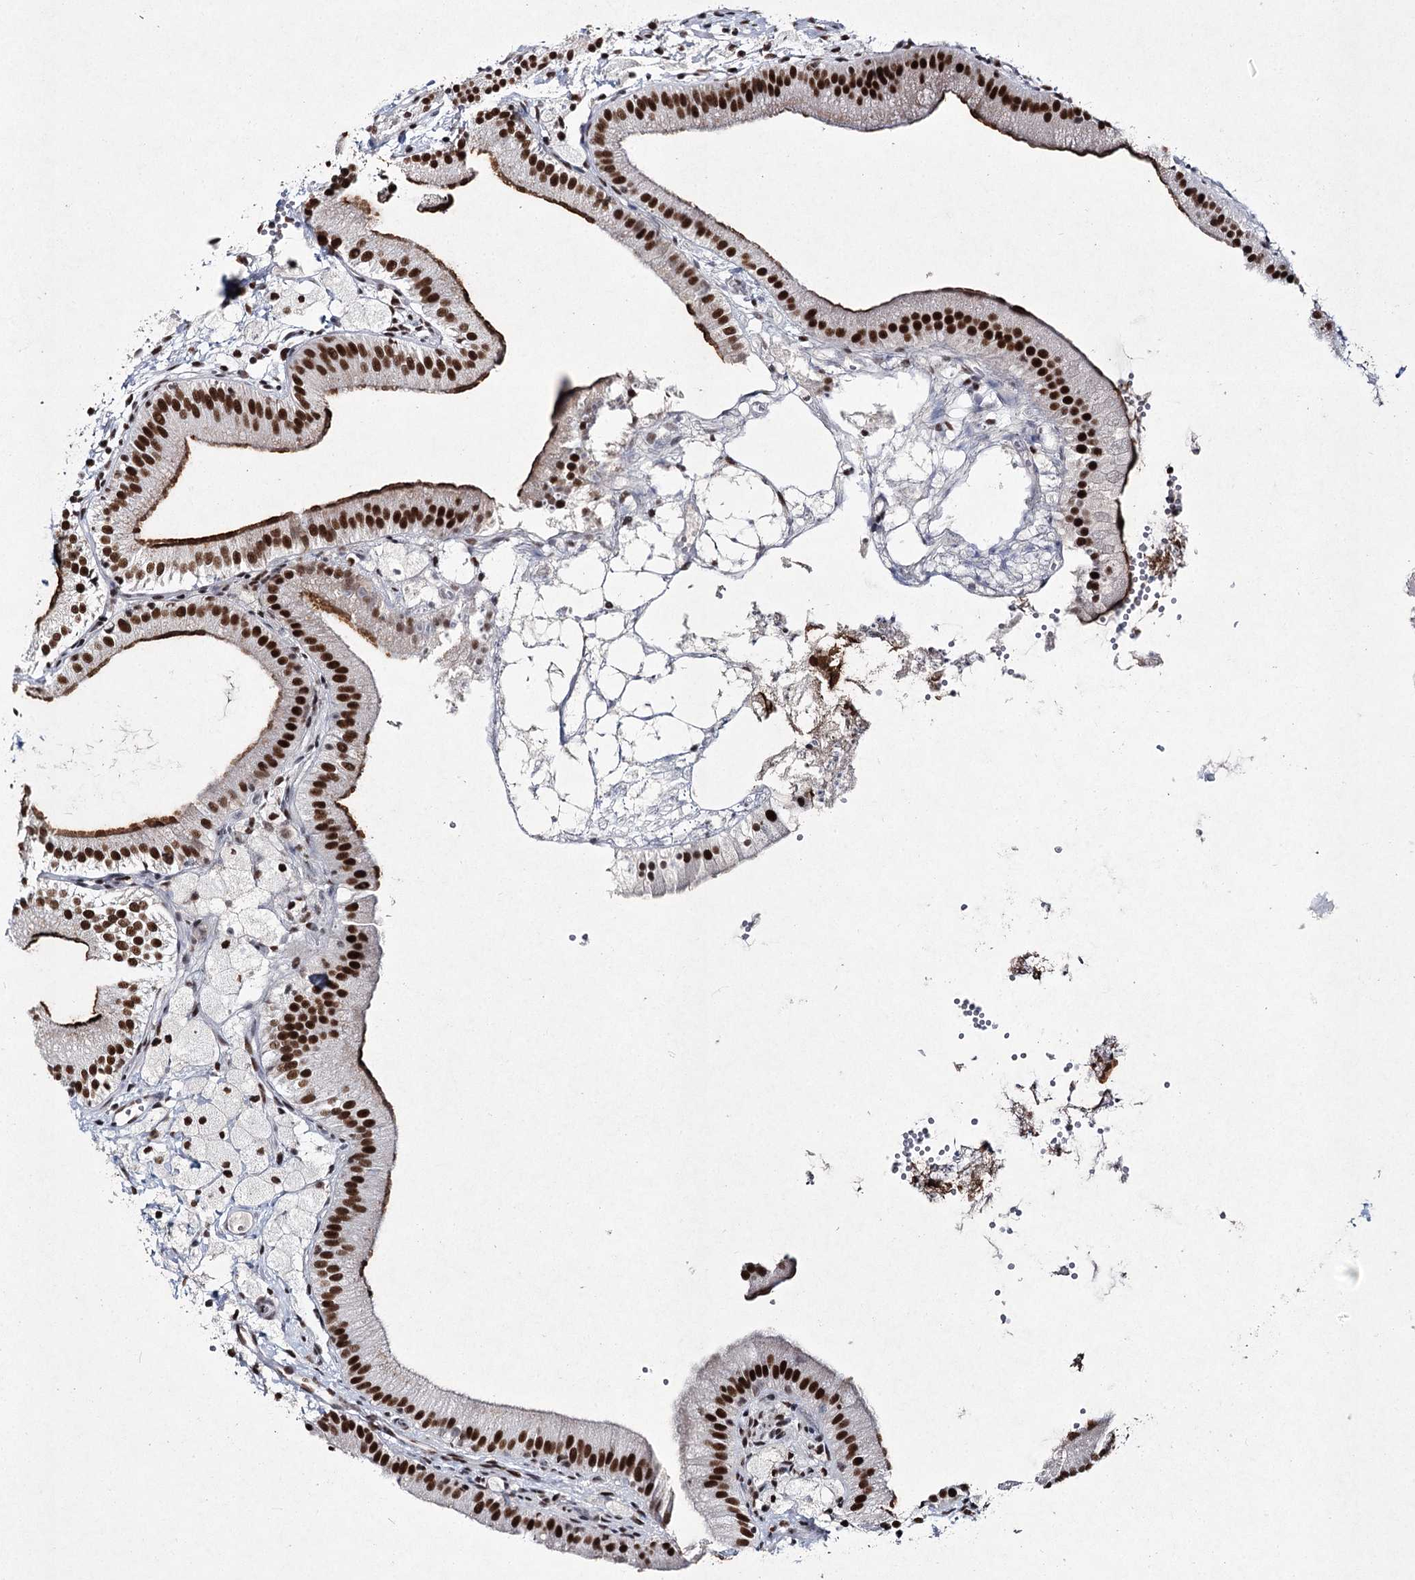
{"staining": {"intensity": "strong", "quantity": ">75%", "location": "cytoplasmic/membranous,nuclear"}, "tissue": "gallbladder", "cell_type": "Glandular cells", "image_type": "normal", "snomed": [{"axis": "morphology", "description": "Normal tissue, NOS"}, {"axis": "topography", "description": "Gallbladder"}], "caption": "An image of gallbladder stained for a protein displays strong cytoplasmic/membranous,nuclear brown staining in glandular cells.", "gene": "SCAF8", "patient": {"sex": "male", "age": 55}}